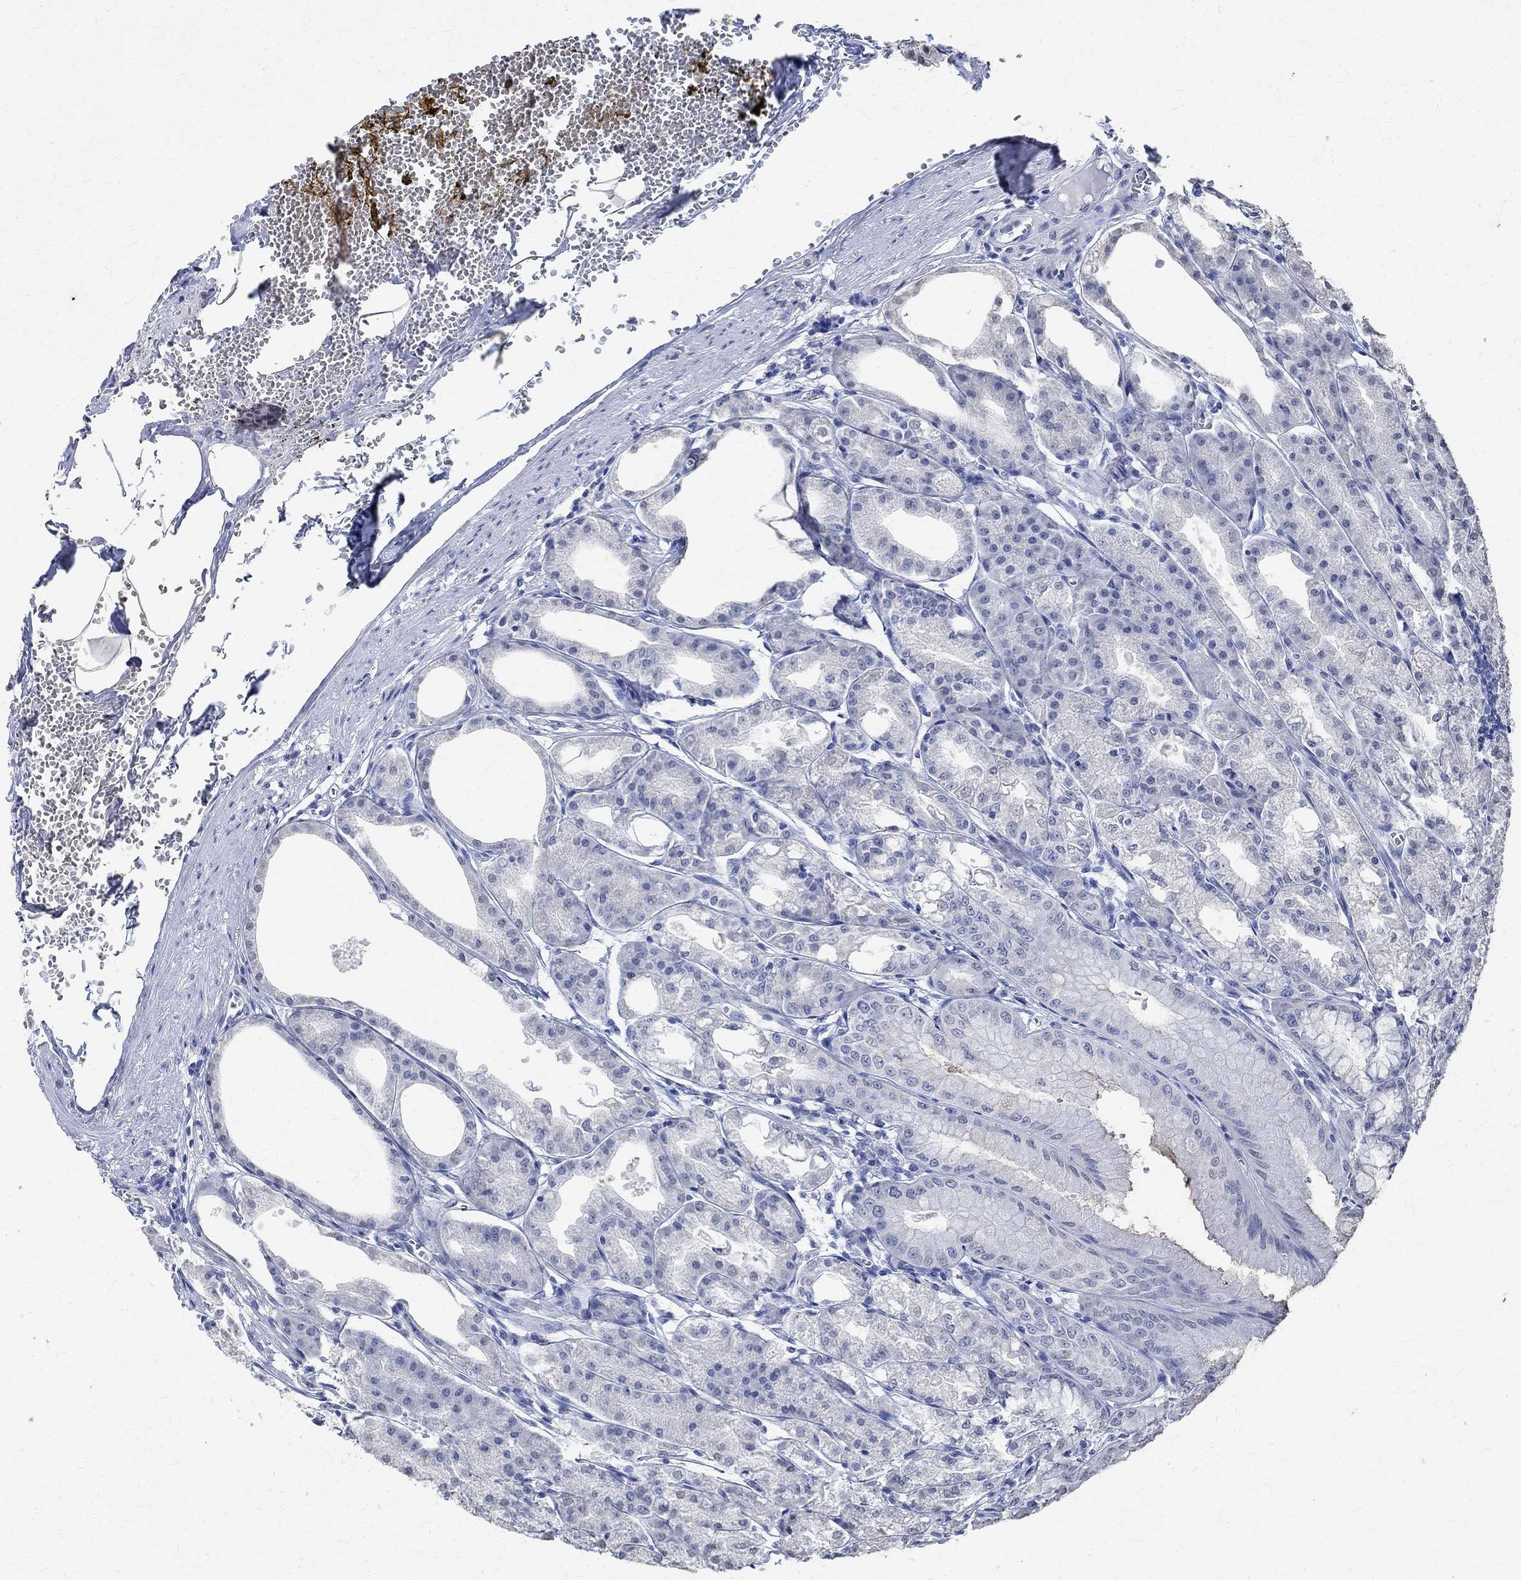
{"staining": {"intensity": "negative", "quantity": "none", "location": "none"}, "tissue": "stomach", "cell_type": "Glandular cells", "image_type": "normal", "snomed": [{"axis": "morphology", "description": "Normal tissue, NOS"}, {"axis": "topography", "description": "Stomach, lower"}], "caption": "Glandular cells show no significant positivity in unremarkable stomach.", "gene": "TMEM221", "patient": {"sex": "male", "age": 71}}